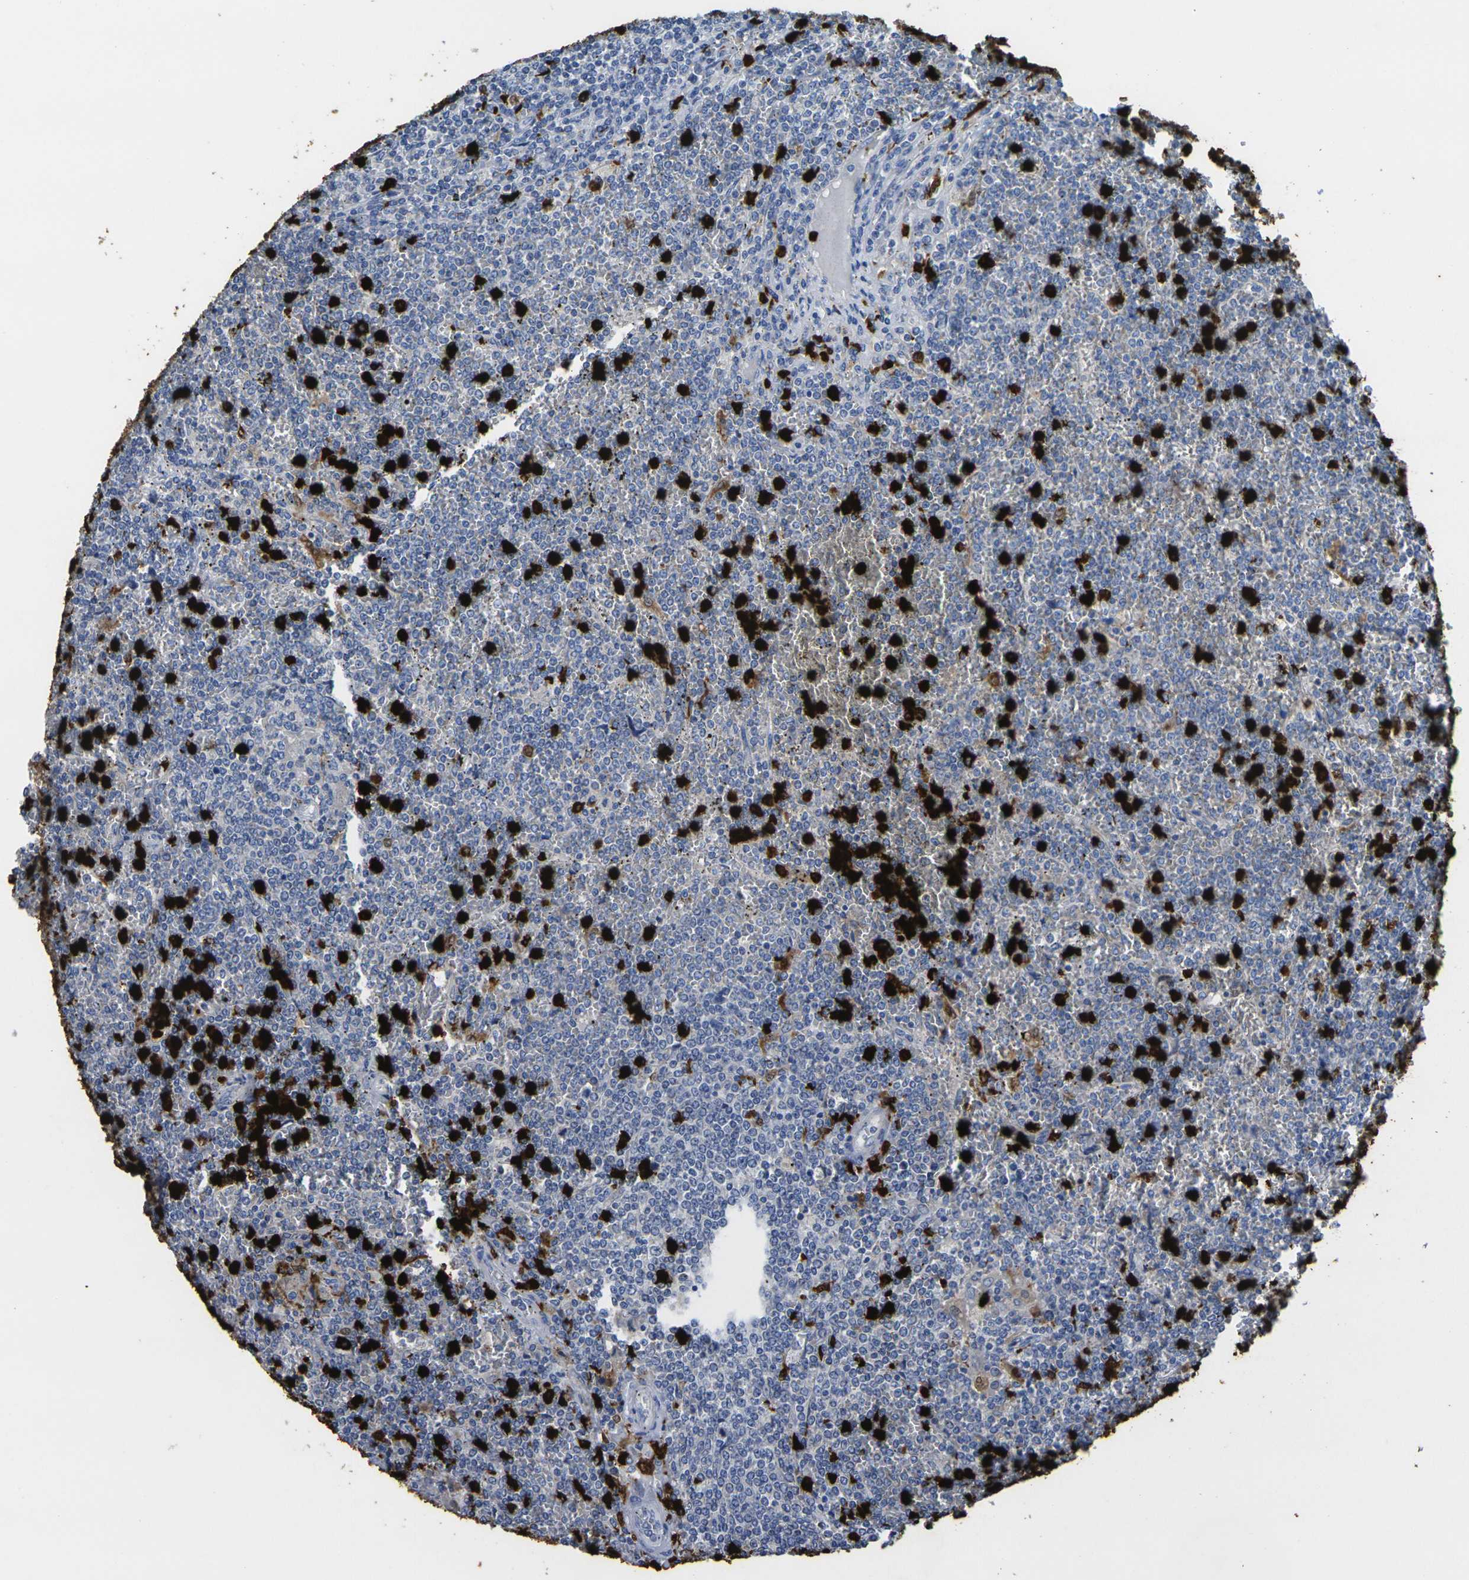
{"staining": {"intensity": "moderate", "quantity": "25%-75%", "location": "cytoplasmic/membranous"}, "tissue": "lymphoma", "cell_type": "Tumor cells", "image_type": "cancer", "snomed": [{"axis": "morphology", "description": "Malignant lymphoma, non-Hodgkin's type, Low grade"}, {"axis": "topography", "description": "Spleen"}], "caption": "Human lymphoma stained for a protein (brown) demonstrates moderate cytoplasmic/membranous positive positivity in about 25%-75% of tumor cells.", "gene": "S100A9", "patient": {"sex": "female", "age": 19}}